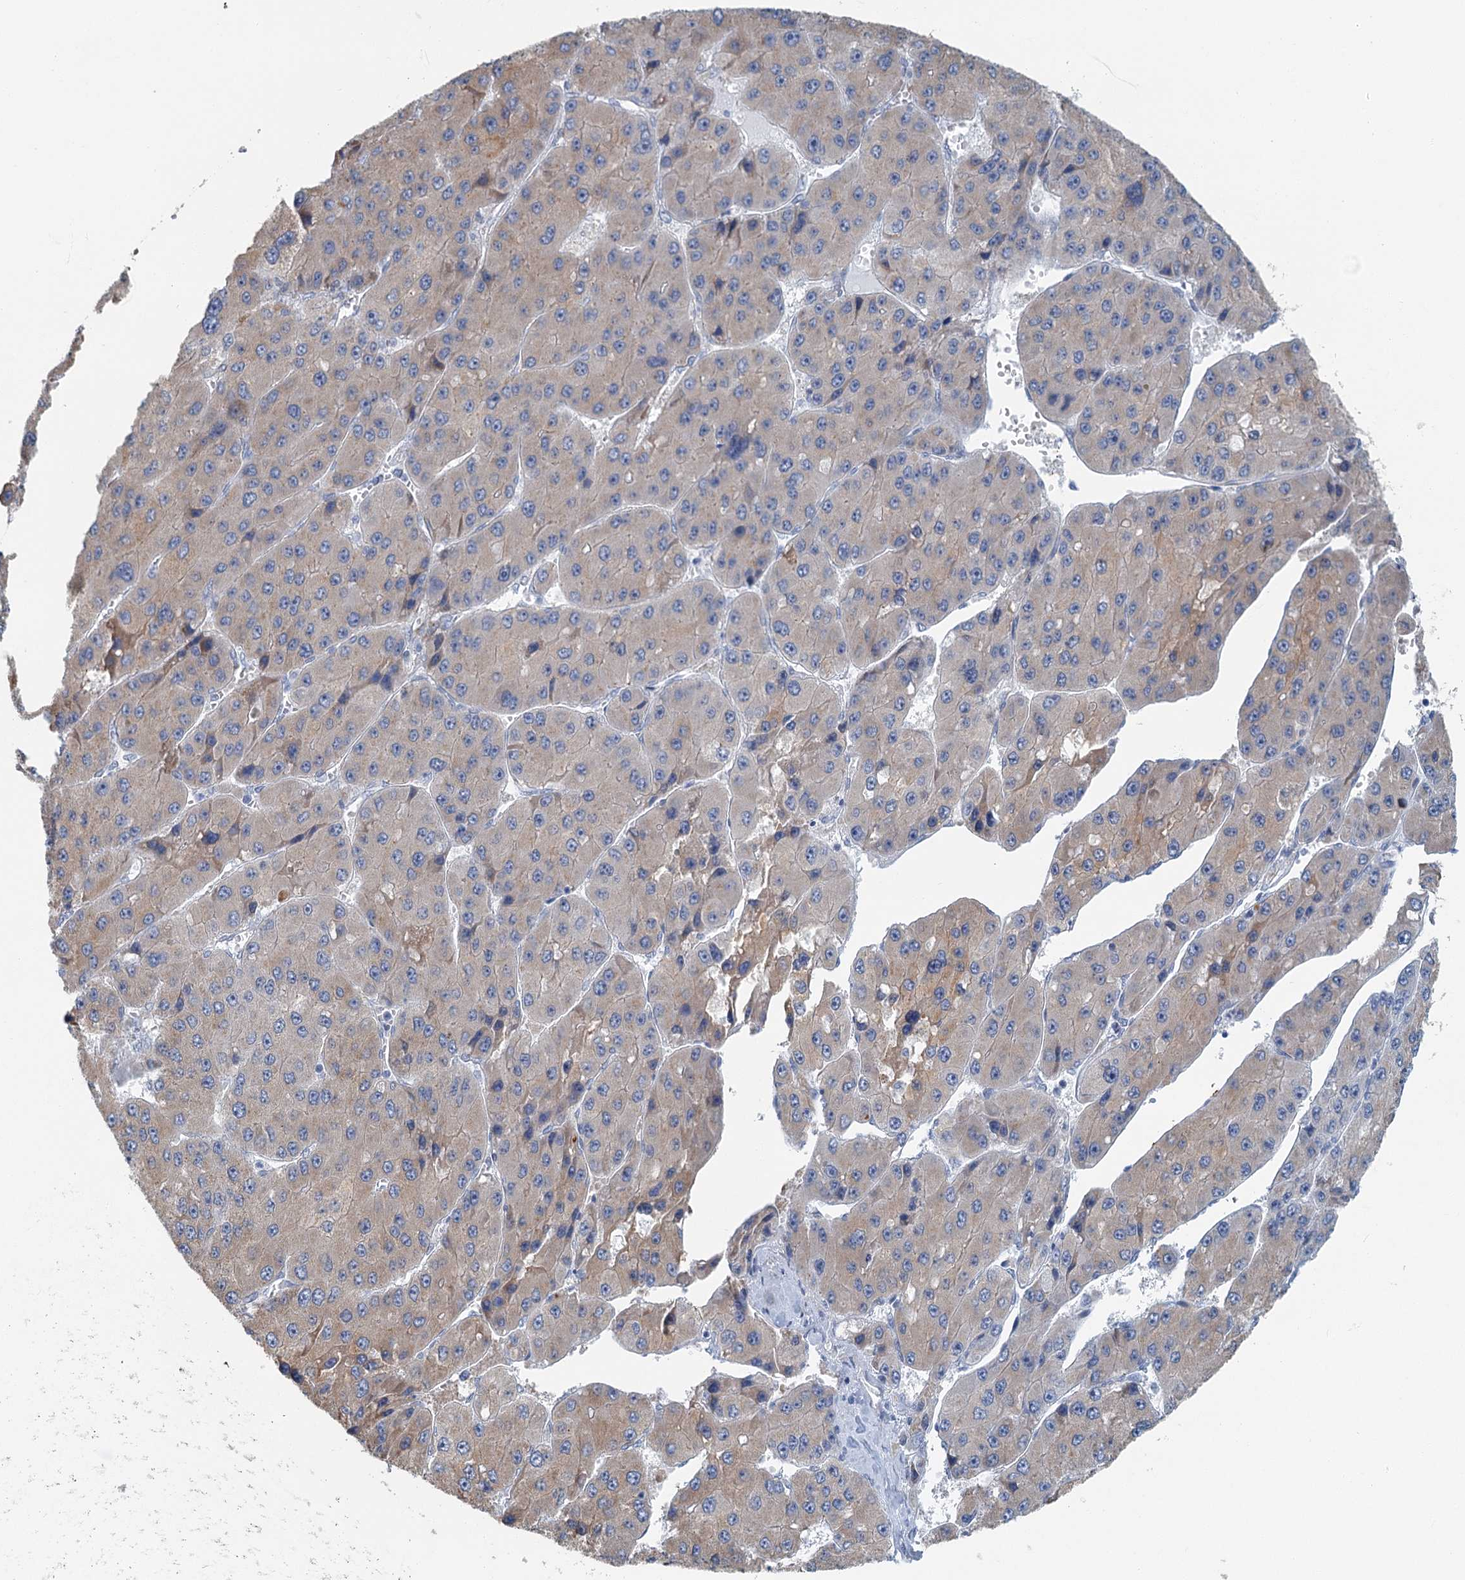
{"staining": {"intensity": "weak", "quantity": "25%-75%", "location": "cytoplasmic/membranous"}, "tissue": "liver cancer", "cell_type": "Tumor cells", "image_type": "cancer", "snomed": [{"axis": "morphology", "description": "Carcinoma, Hepatocellular, NOS"}, {"axis": "topography", "description": "Liver"}], "caption": "Liver hepatocellular carcinoma stained for a protein displays weak cytoplasmic/membranous positivity in tumor cells.", "gene": "ZNF527", "patient": {"sex": "female", "age": 73}}